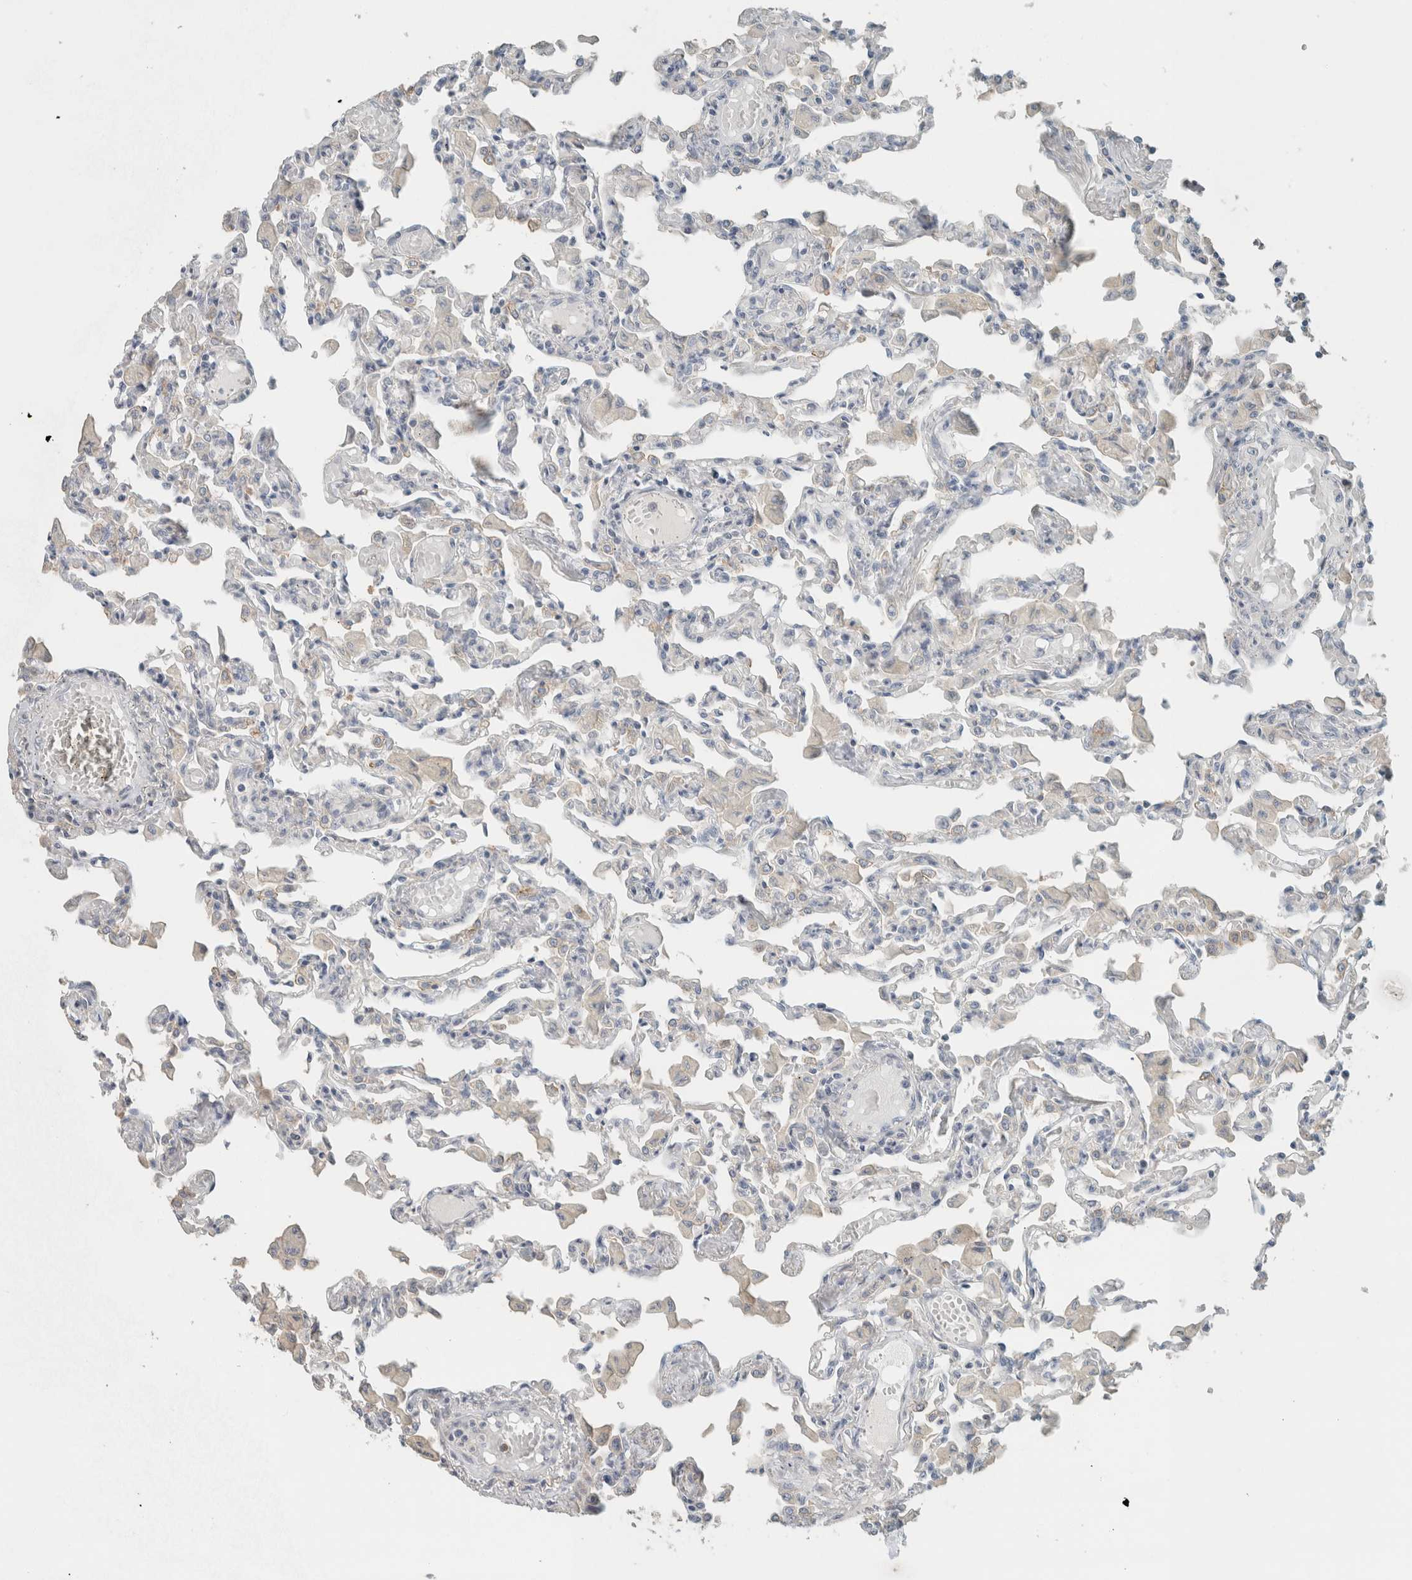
{"staining": {"intensity": "negative", "quantity": "none", "location": "none"}, "tissue": "lung", "cell_type": "Alveolar cells", "image_type": "normal", "snomed": [{"axis": "morphology", "description": "Normal tissue, NOS"}, {"axis": "topography", "description": "Bronchus"}, {"axis": "topography", "description": "Lung"}], "caption": "Unremarkable lung was stained to show a protein in brown. There is no significant expression in alveolar cells. (Stains: DAB immunohistochemistry with hematoxylin counter stain, Microscopy: brightfield microscopy at high magnification).", "gene": "SCIN", "patient": {"sex": "female", "age": 49}}